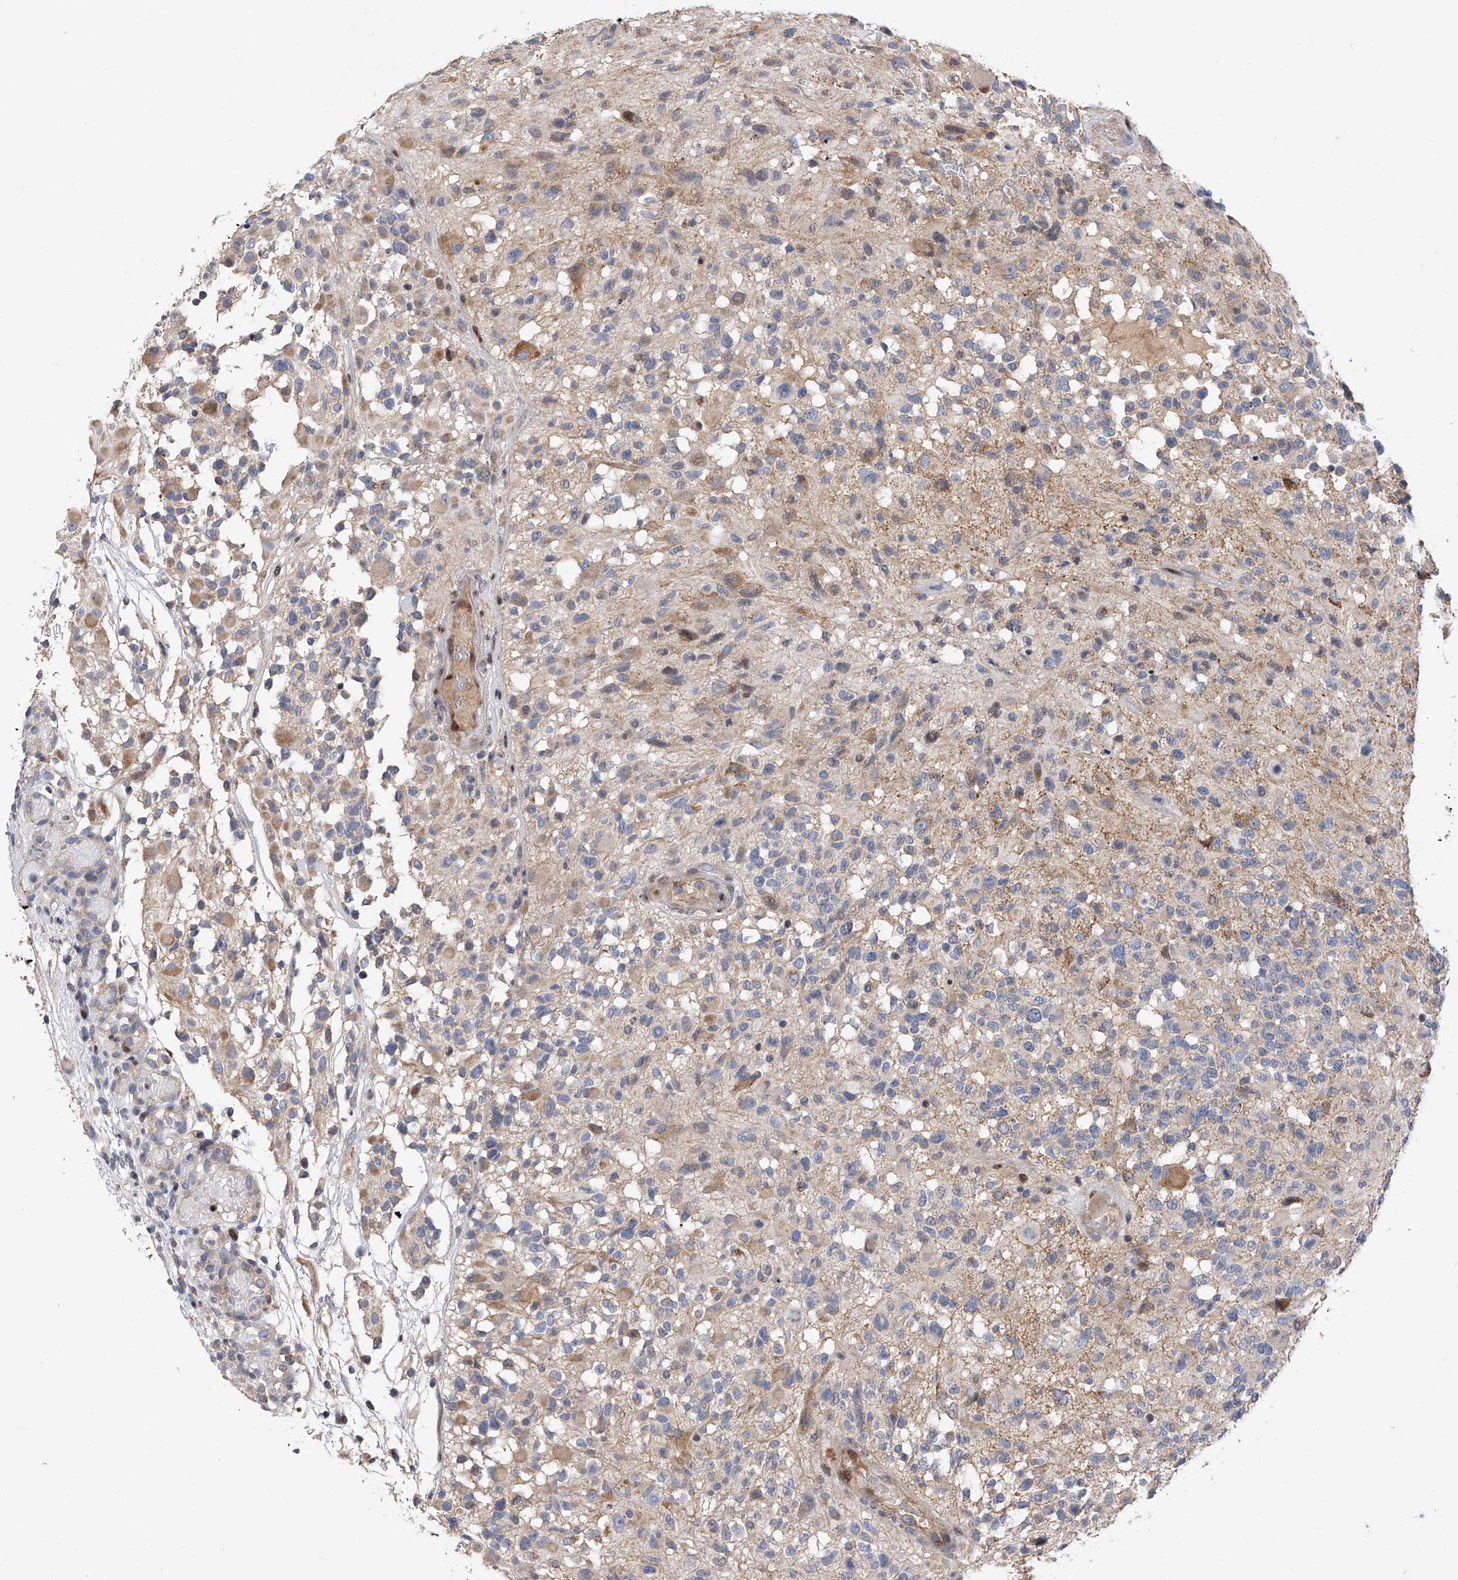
{"staining": {"intensity": "weak", "quantity": "<25%", "location": "cytoplasmic/membranous"}, "tissue": "glioma", "cell_type": "Tumor cells", "image_type": "cancer", "snomed": [{"axis": "morphology", "description": "Glioma, malignant, High grade"}, {"axis": "morphology", "description": "Glioblastoma, NOS"}, {"axis": "topography", "description": "Brain"}], "caption": "DAB immunohistochemical staining of human glioma exhibits no significant staining in tumor cells.", "gene": "CDH12", "patient": {"sex": "male", "age": 60}}